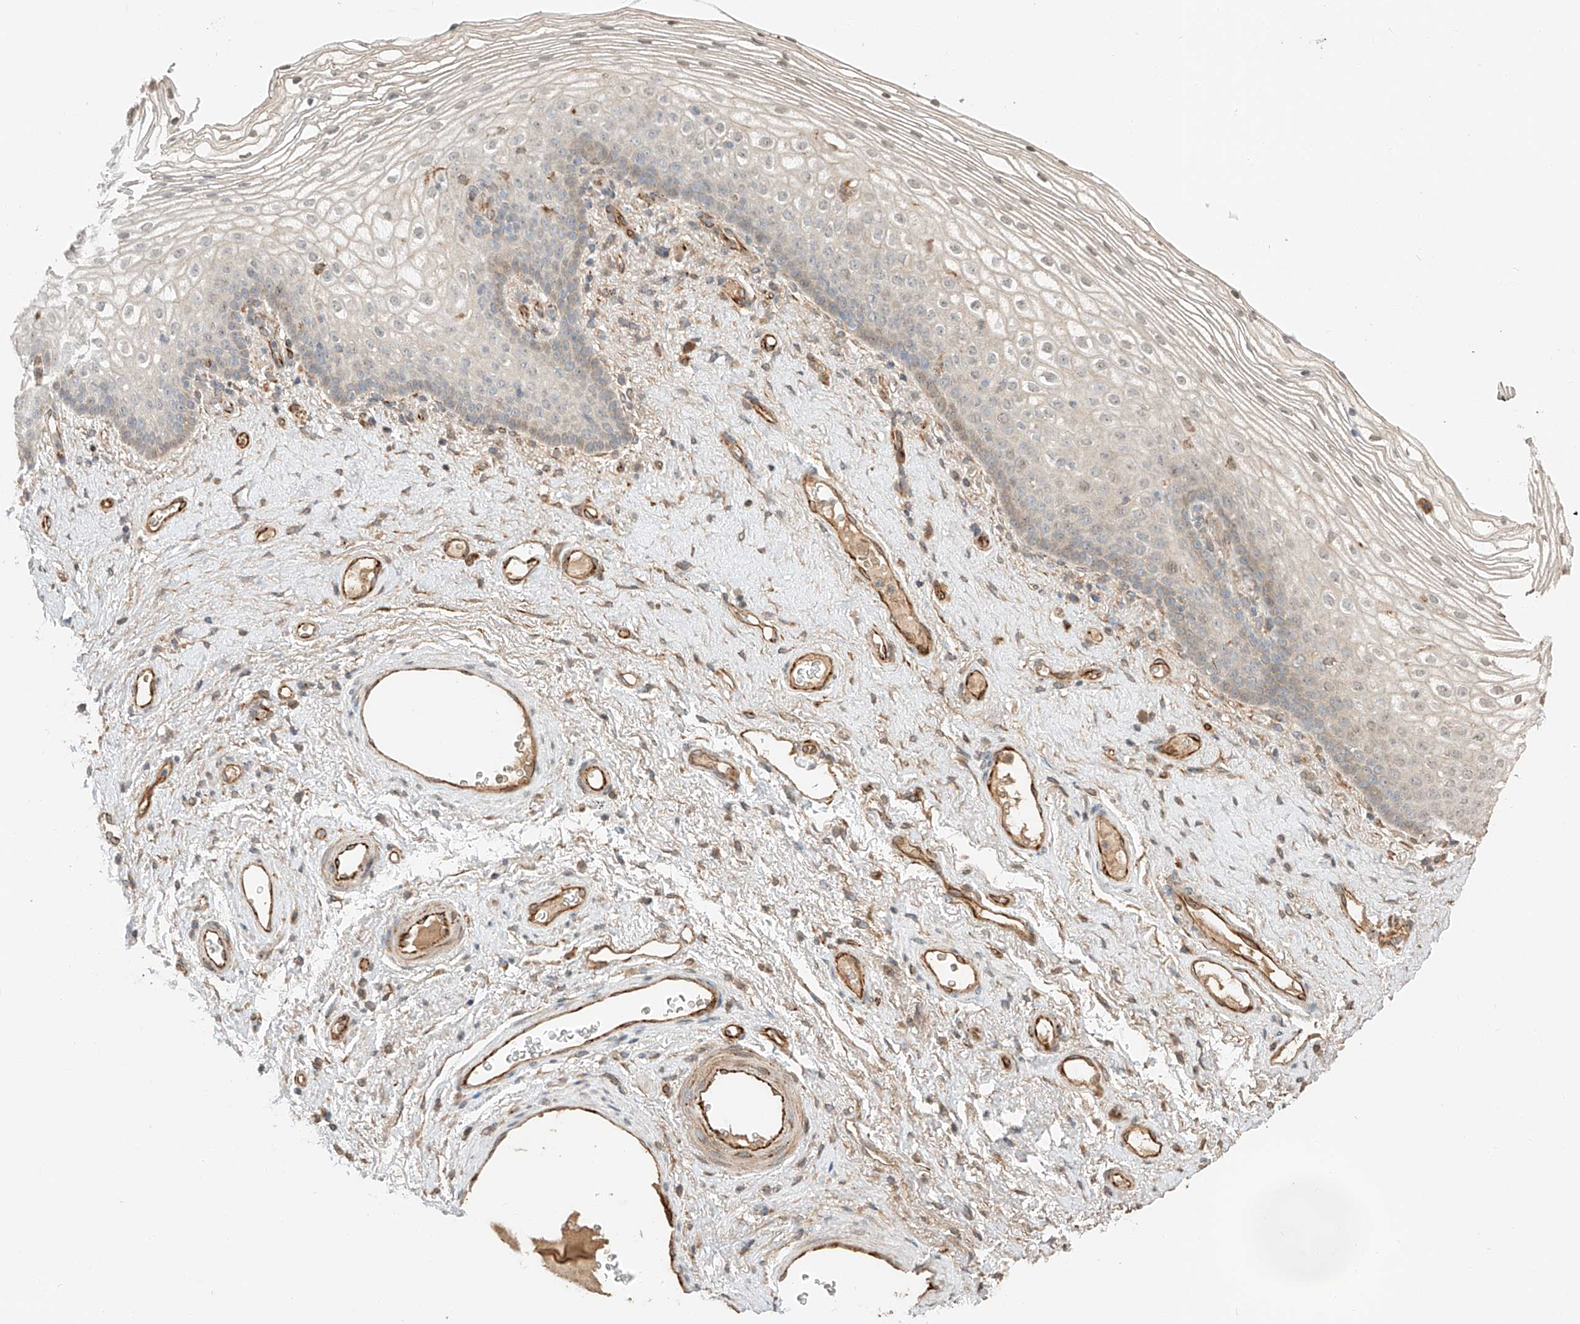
{"staining": {"intensity": "weak", "quantity": "<25%", "location": "cytoplasmic/membranous"}, "tissue": "vagina", "cell_type": "Squamous epithelial cells", "image_type": "normal", "snomed": [{"axis": "morphology", "description": "Normal tissue, NOS"}, {"axis": "topography", "description": "Vagina"}], "caption": "This histopathology image is of normal vagina stained with immunohistochemistry to label a protein in brown with the nuclei are counter-stained blue. There is no positivity in squamous epithelial cells.", "gene": "SUSD6", "patient": {"sex": "female", "age": 60}}